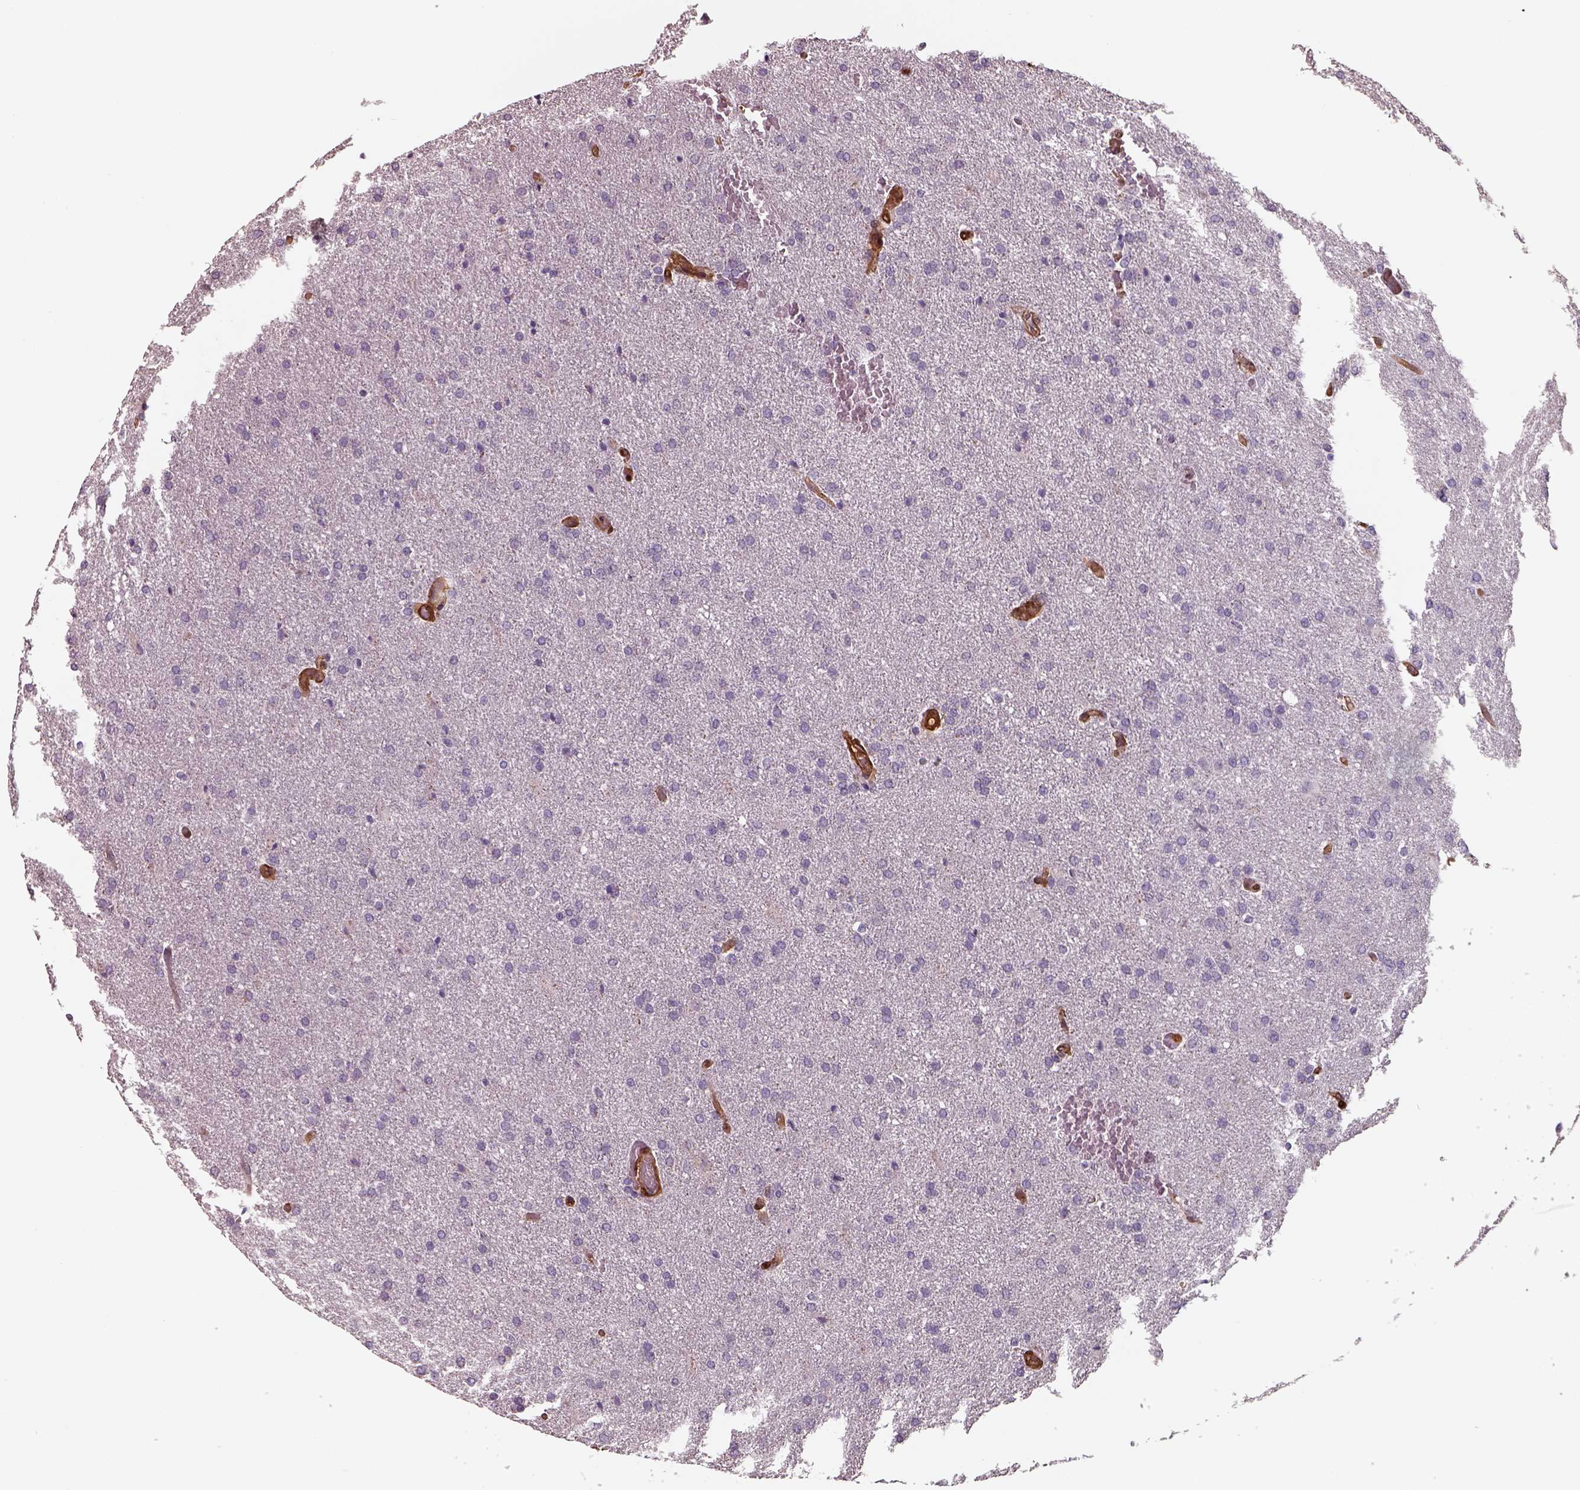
{"staining": {"intensity": "negative", "quantity": "none", "location": "none"}, "tissue": "glioma", "cell_type": "Tumor cells", "image_type": "cancer", "snomed": [{"axis": "morphology", "description": "Glioma, malignant, High grade"}, {"axis": "topography", "description": "Brain"}], "caption": "DAB (3,3'-diaminobenzidine) immunohistochemical staining of human glioma displays no significant staining in tumor cells.", "gene": "ISYNA1", "patient": {"sex": "male", "age": 68}}